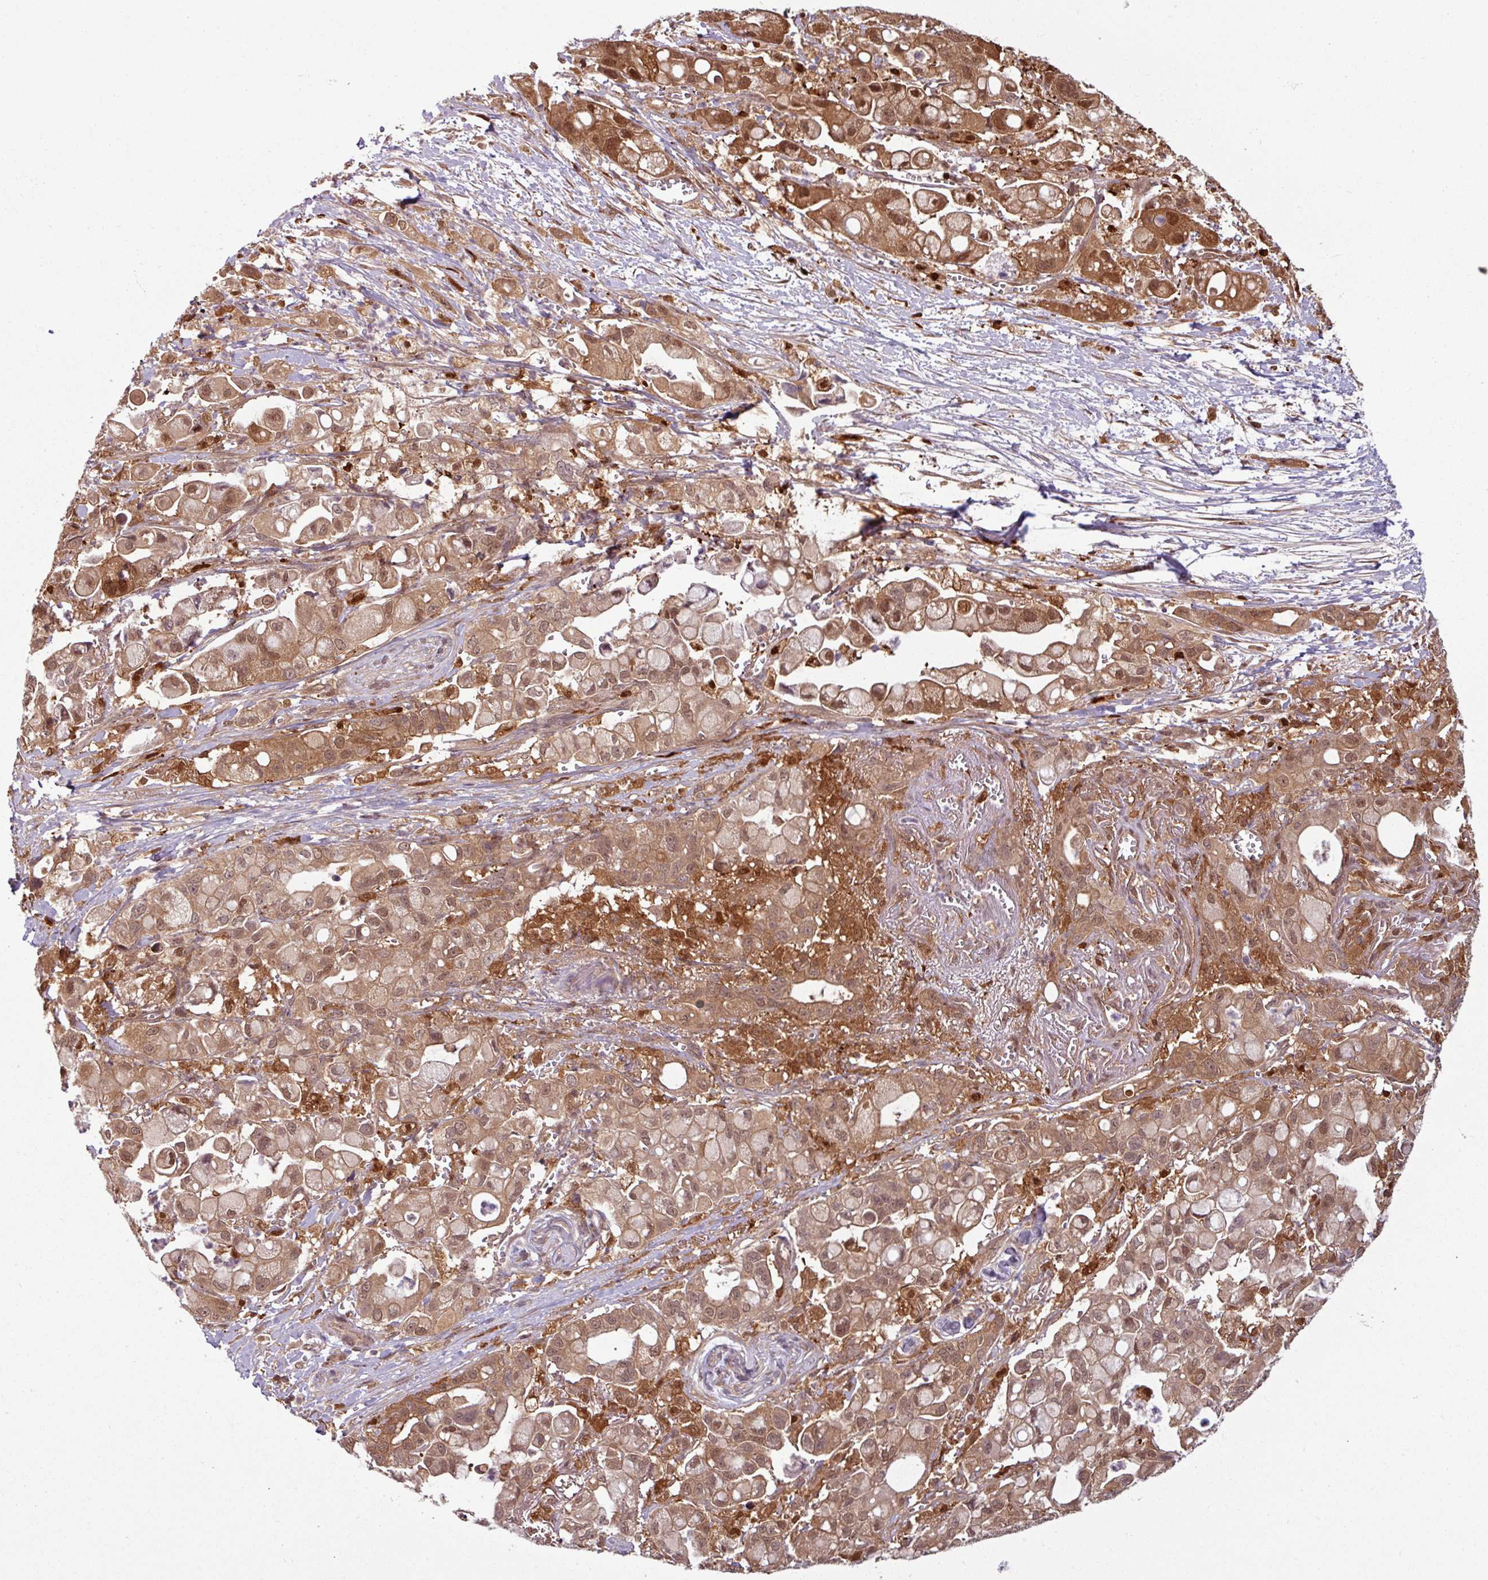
{"staining": {"intensity": "moderate", "quantity": ">75%", "location": "cytoplasmic/membranous,nuclear"}, "tissue": "pancreatic cancer", "cell_type": "Tumor cells", "image_type": "cancer", "snomed": [{"axis": "morphology", "description": "Adenocarcinoma, NOS"}, {"axis": "topography", "description": "Pancreas"}], "caption": "About >75% of tumor cells in human pancreatic cancer (adenocarcinoma) demonstrate moderate cytoplasmic/membranous and nuclear protein positivity as visualized by brown immunohistochemical staining.", "gene": "KCTD11", "patient": {"sex": "male", "age": 68}}